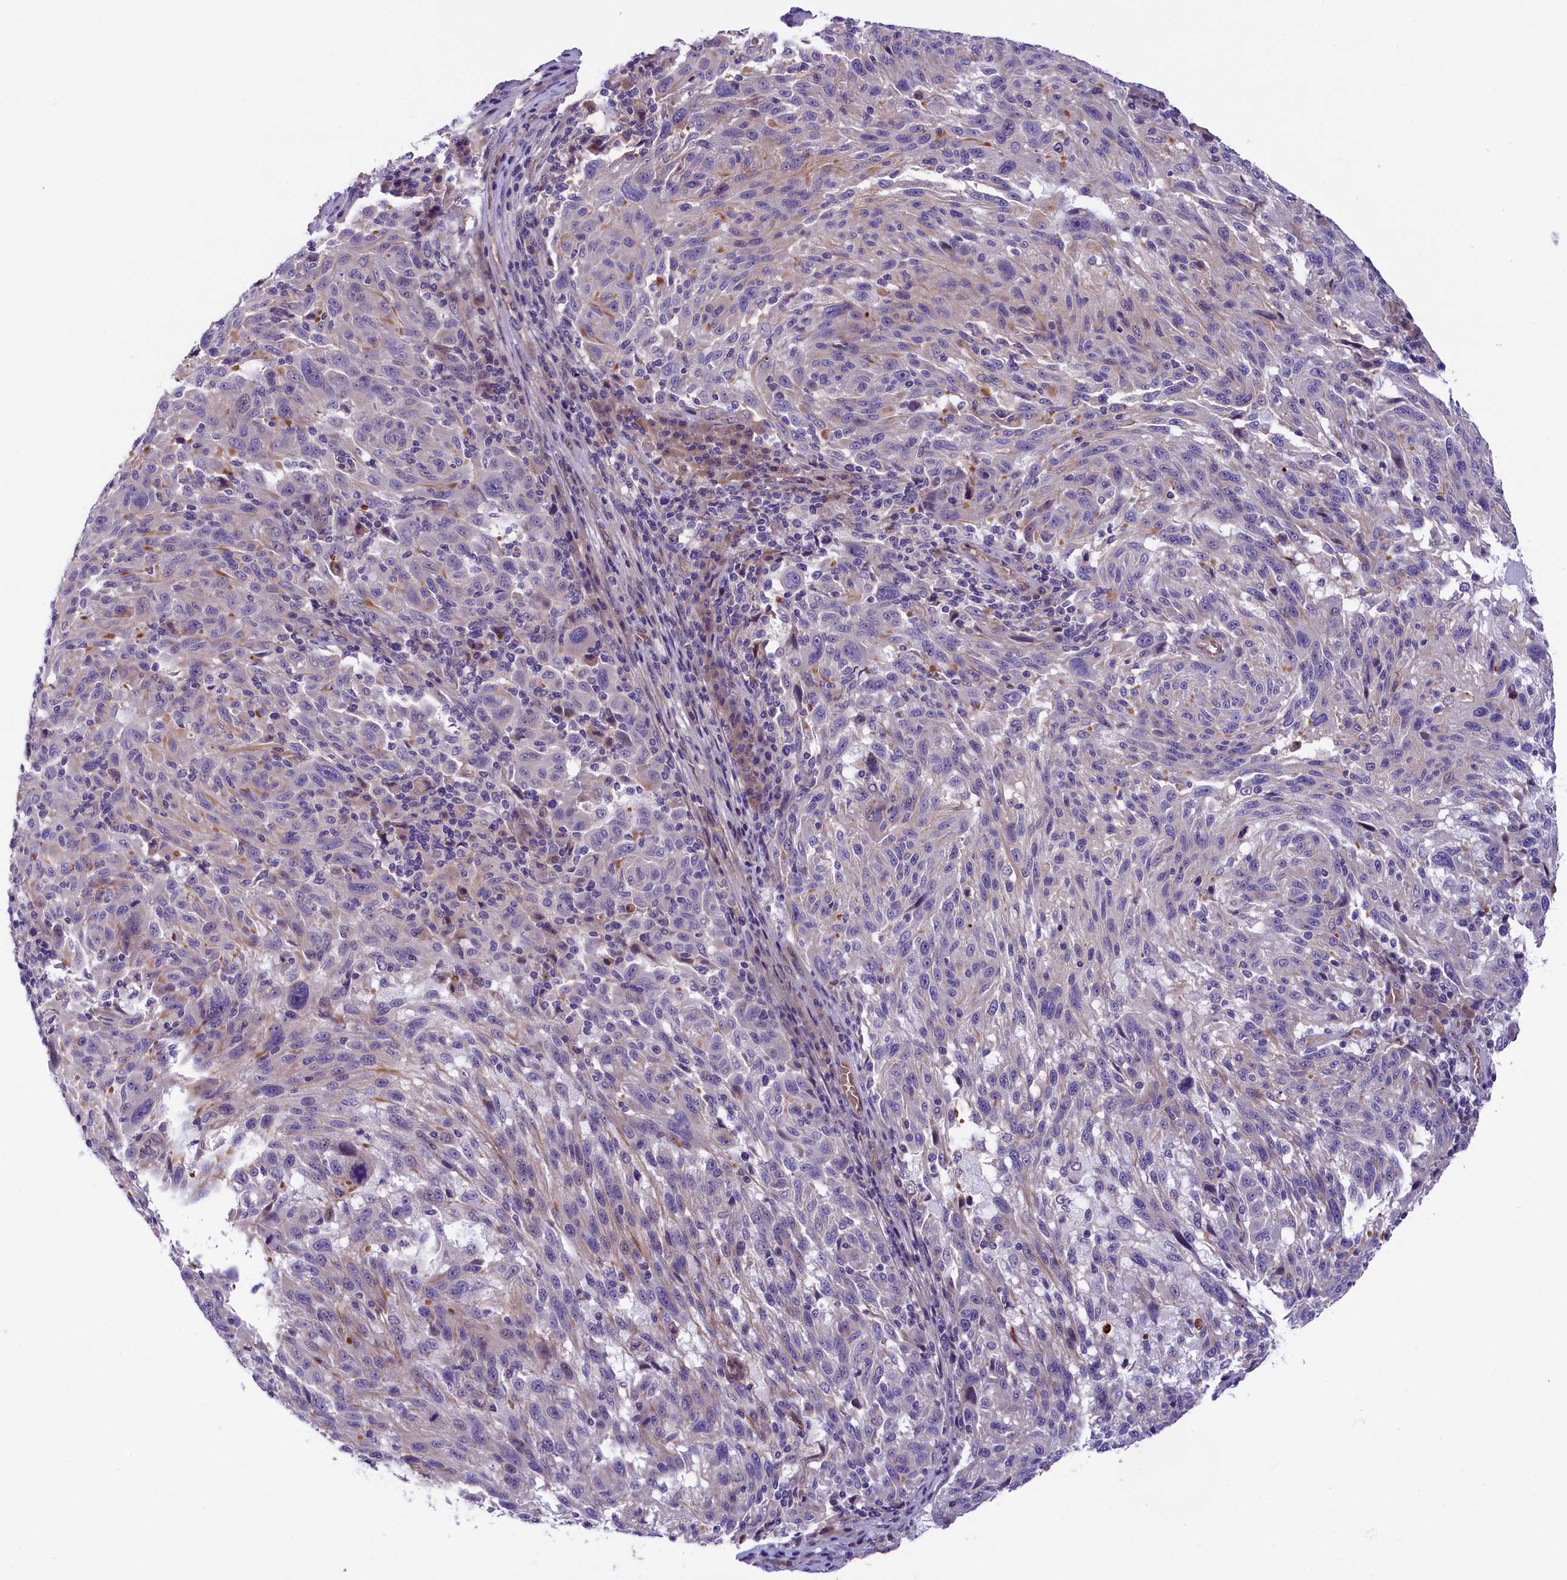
{"staining": {"intensity": "negative", "quantity": "none", "location": "none"}, "tissue": "melanoma", "cell_type": "Tumor cells", "image_type": "cancer", "snomed": [{"axis": "morphology", "description": "Malignant melanoma, NOS"}, {"axis": "topography", "description": "Skin"}], "caption": "A high-resolution micrograph shows IHC staining of melanoma, which exhibits no significant expression in tumor cells. (Brightfield microscopy of DAB (3,3'-diaminobenzidine) IHC at high magnification).", "gene": "CCDC32", "patient": {"sex": "male", "age": 53}}